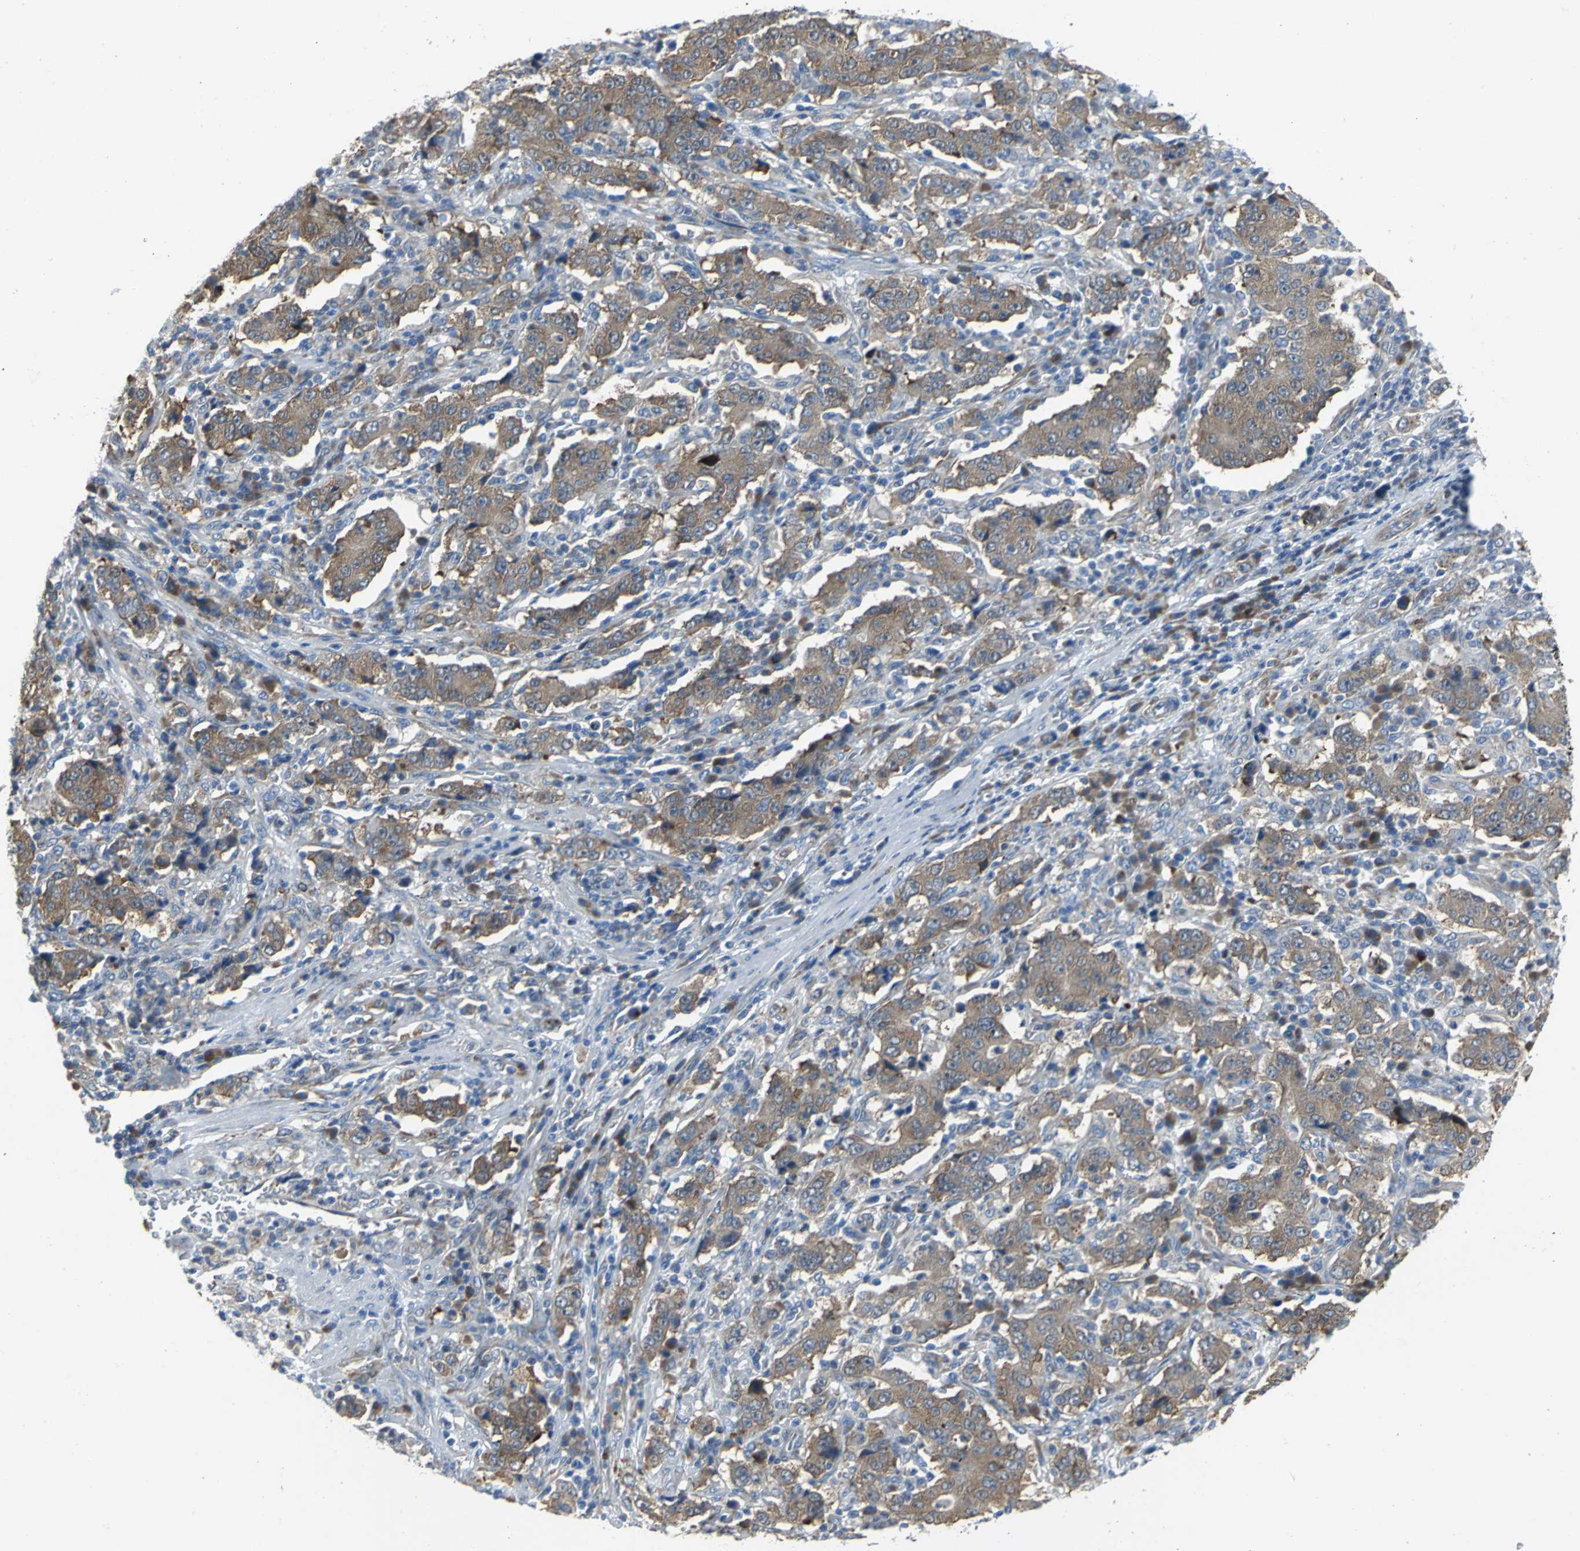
{"staining": {"intensity": "moderate", "quantity": ">75%", "location": "cytoplasmic/membranous"}, "tissue": "stomach cancer", "cell_type": "Tumor cells", "image_type": "cancer", "snomed": [{"axis": "morphology", "description": "Normal tissue, NOS"}, {"axis": "morphology", "description": "Adenocarcinoma, NOS"}, {"axis": "topography", "description": "Stomach, upper"}, {"axis": "topography", "description": "Stomach"}], "caption": "High-magnification brightfield microscopy of stomach adenocarcinoma stained with DAB (brown) and counterstained with hematoxylin (blue). tumor cells exhibit moderate cytoplasmic/membranous staining is identified in approximately>75% of cells.", "gene": "EIF5A", "patient": {"sex": "male", "age": 59}}